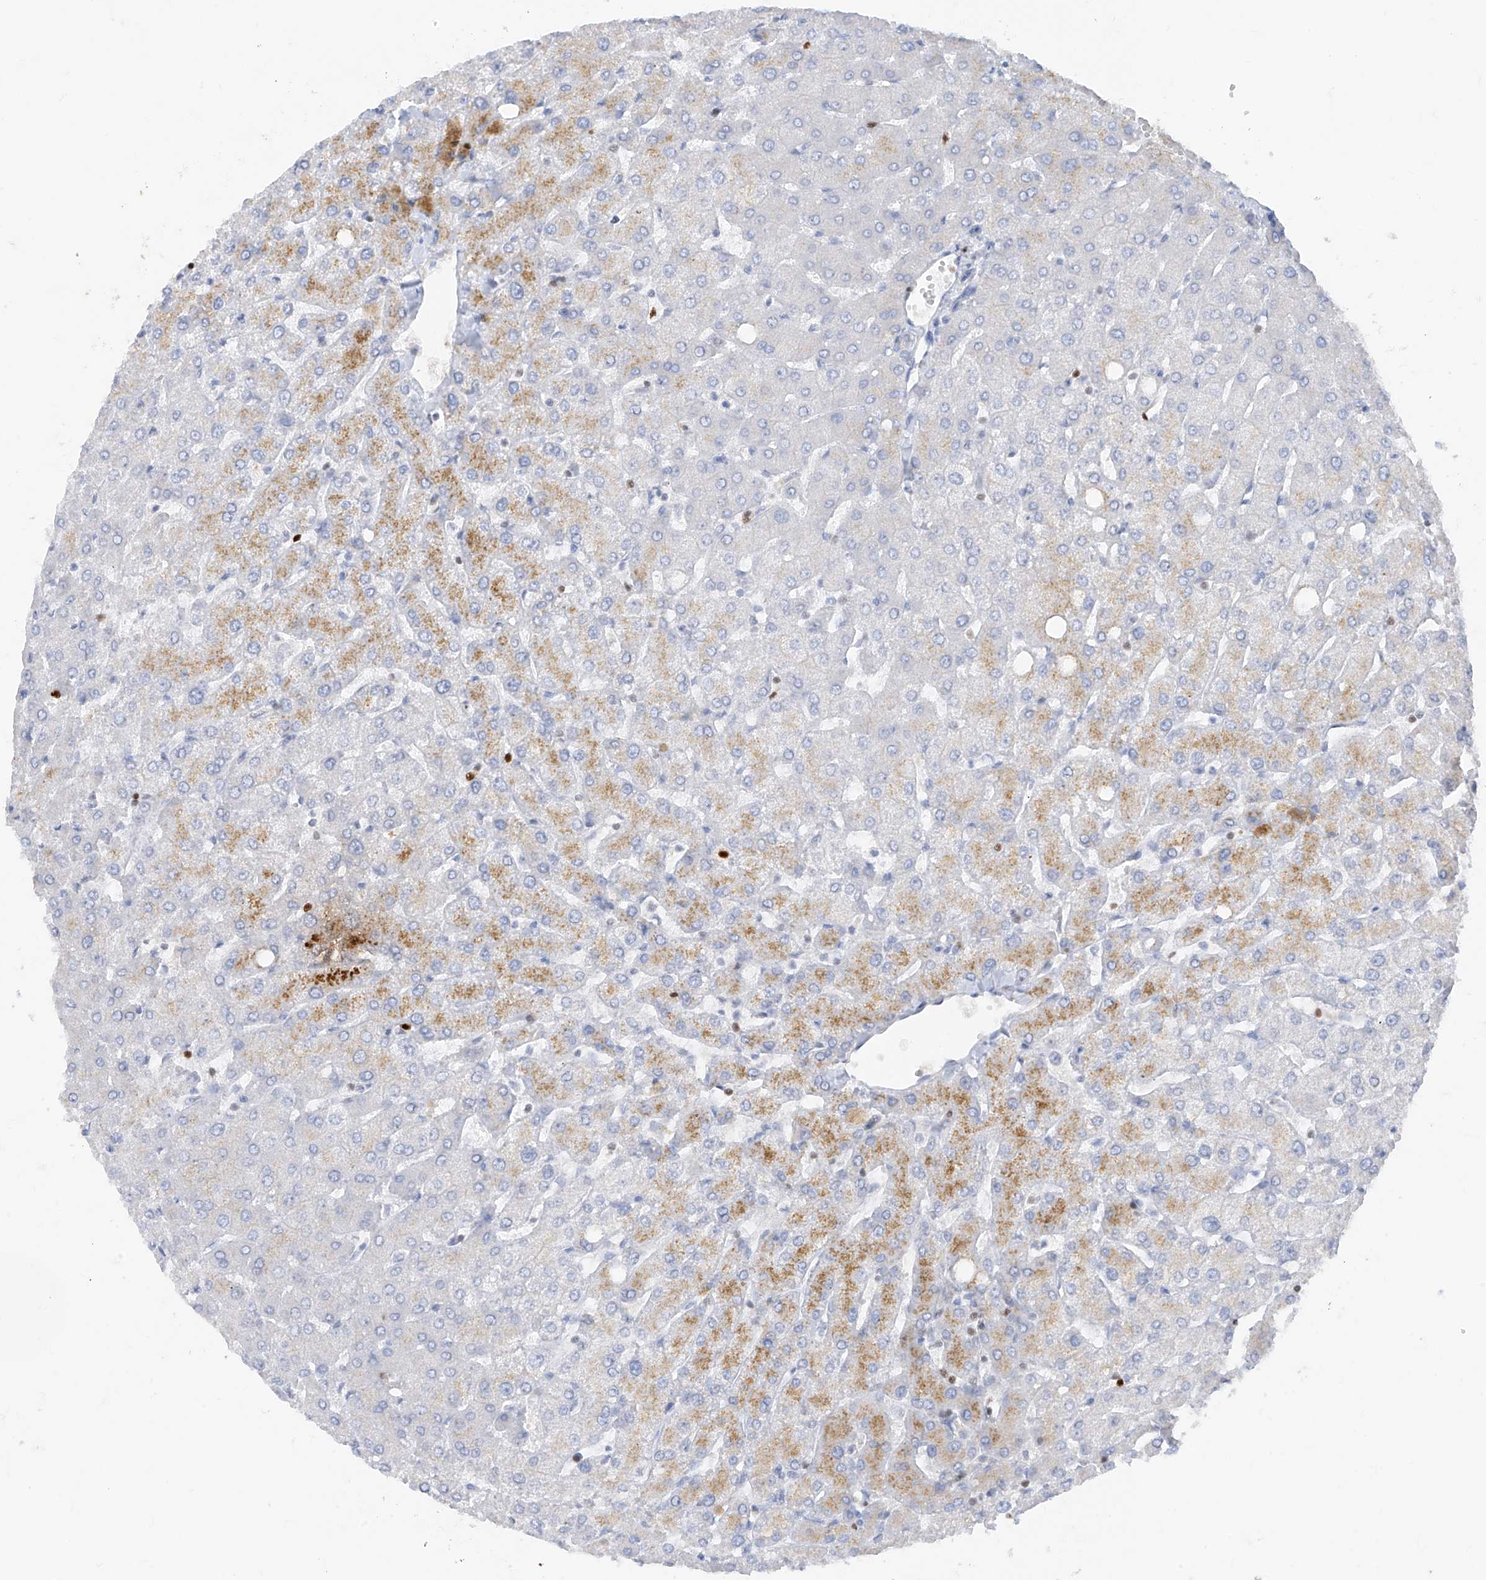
{"staining": {"intensity": "negative", "quantity": "none", "location": "none"}, "tissue": "liver", "cell_type": "Cholangiocytes", "image_type": "normal", "snomed": [{"axis": "morphology", "description": "Normal tissue, NOS"}, {"axis": "topography", "description": "Liver"}], "caption": "Cholangiocytes show no significant protein expression in benign liver. (DAB (3,3'-diaminobenzidine) immunohistochemistry (IHC) with hematoxylin counter stain).", "gene": "TBX21", "patient": {"sex": "female", "age": 54}}